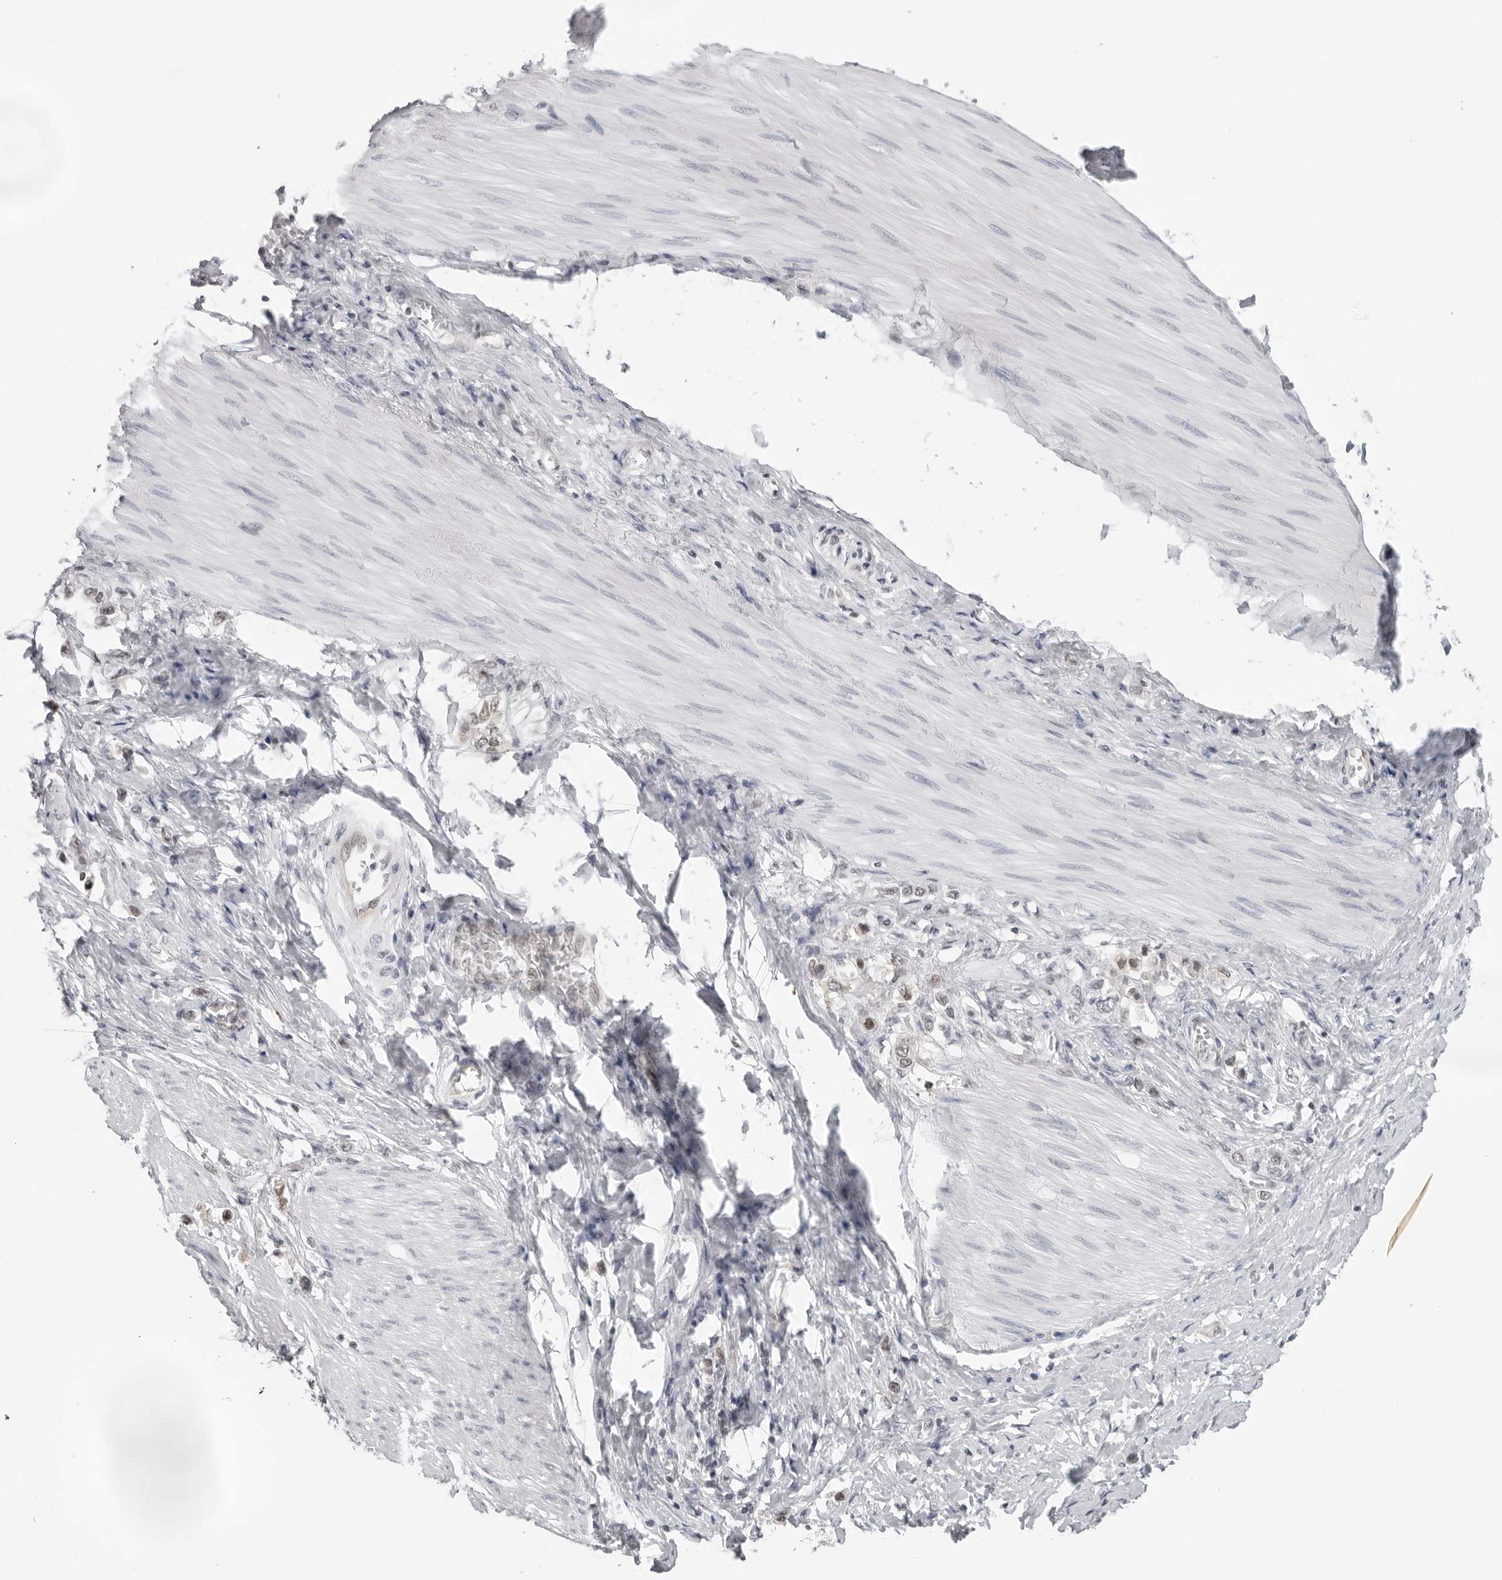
{"staining": {"intensity": "negative", "quantity": "none", "location": "none"}, "tissue": "stomach cancer", "cell_type": "Tumor cells", "image_type": "cancer", "snomed": [{"axis": "morphology", "description": "Adenocarcinoma, NOS"}, {"axis": "topography", "description": "Stomach"}], "caption": "Stomach cancer was stained to show a protein in brown. There is no significant expression in tumor cells.", "gene": "CASP7", "patient": {"sex": "female", "age": 65}}